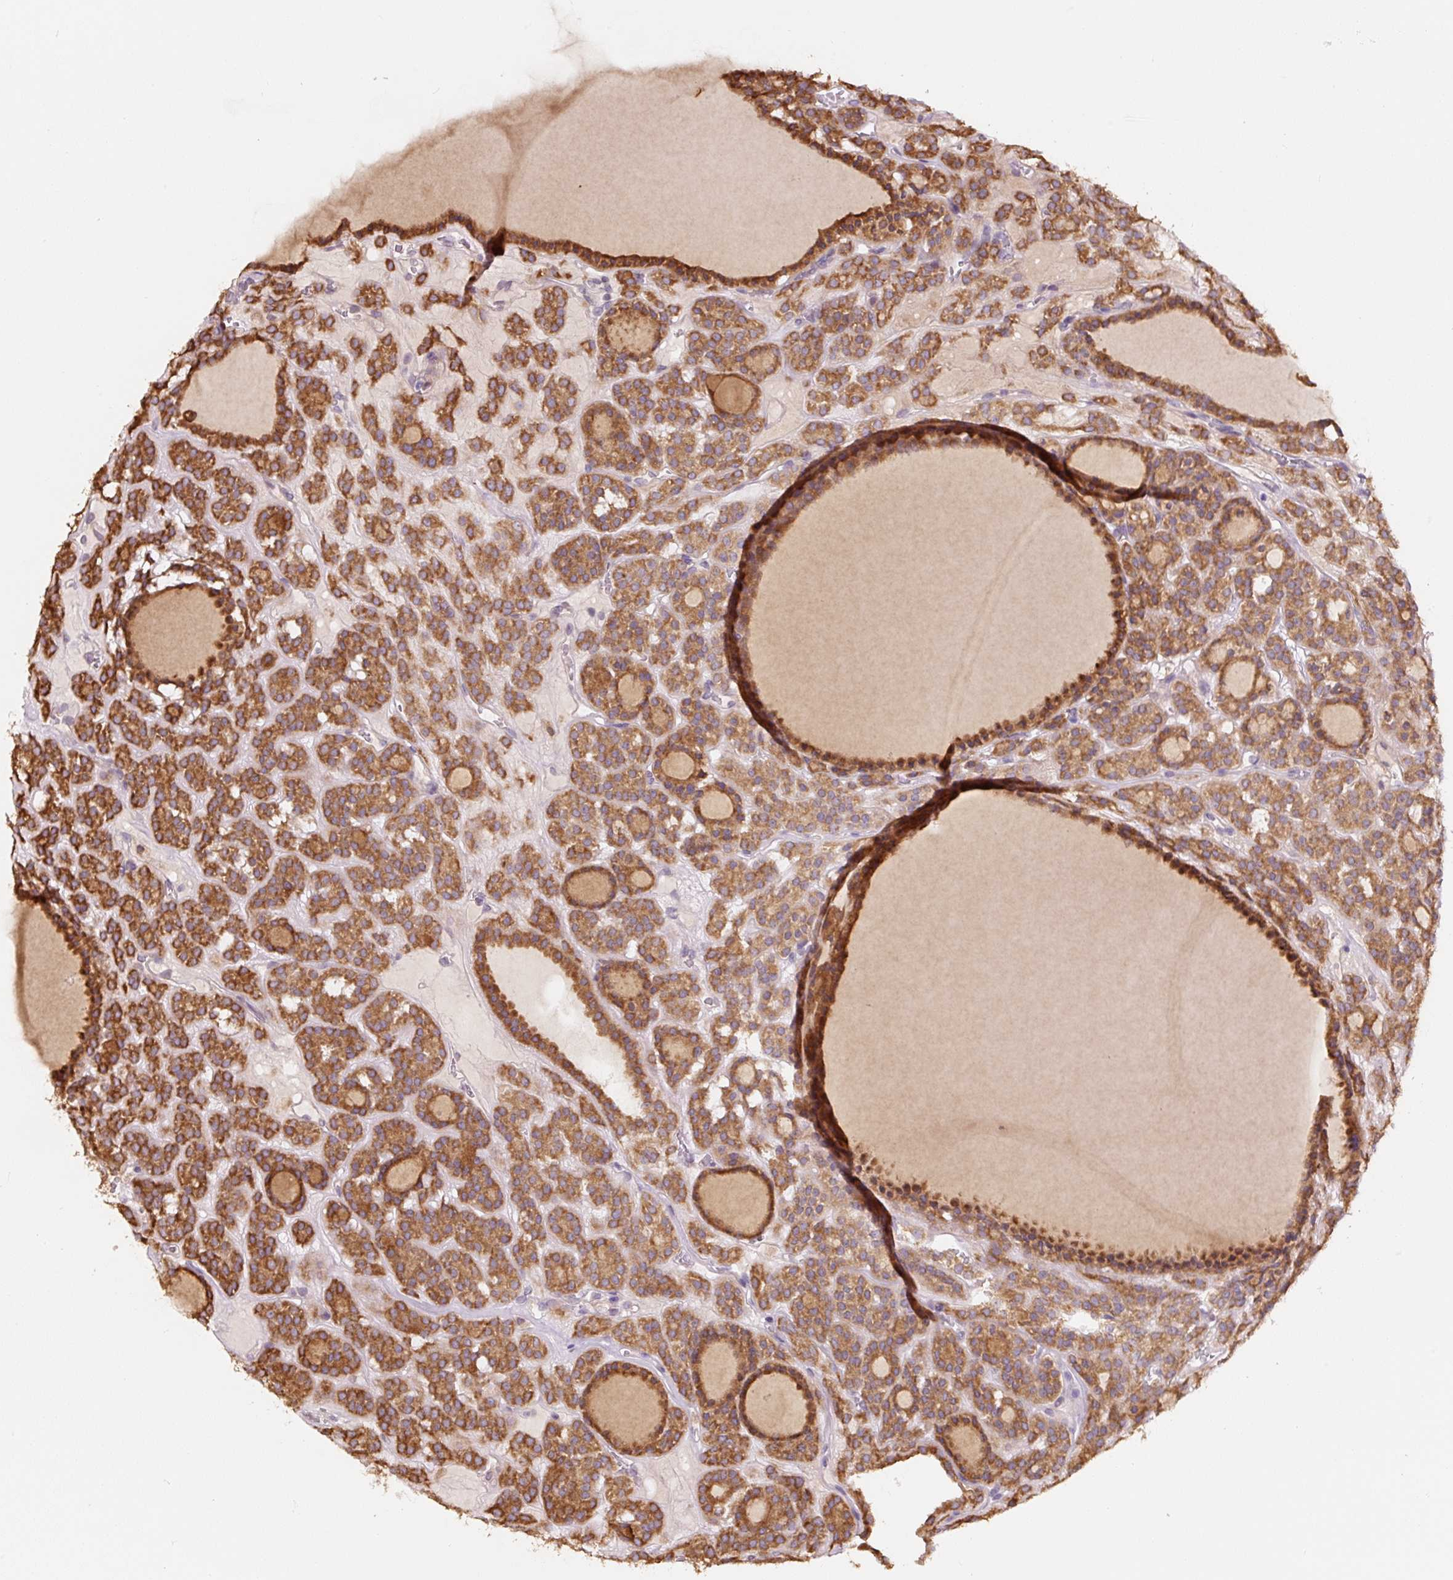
{"staining": {"intensity": "moderate", "quantity": ">75%", "location": "cytoplasmic/membranous"}, "tissue": "thyroid cancer", "cell_type": "Tumor cells", "image_type": "cancer", "snomed": [{"axis": "morphology", "description": "Follicular adenoma carcinoma, NOS"}, {"axis": "topography", "description": "Thyroid gland"}], "caption": "Thyroid cancer stained for a protein shows moderate cytoplasmic/membranous positivity in tumor cells. (Stains: DAB (3,3'-diaminobenzidine) in brown, nuclei in blue, Microscopy: brightfield microscopy at high magnification).", "gene": "ASRGL1", "patient": {"sex": "female", "age": 63}}